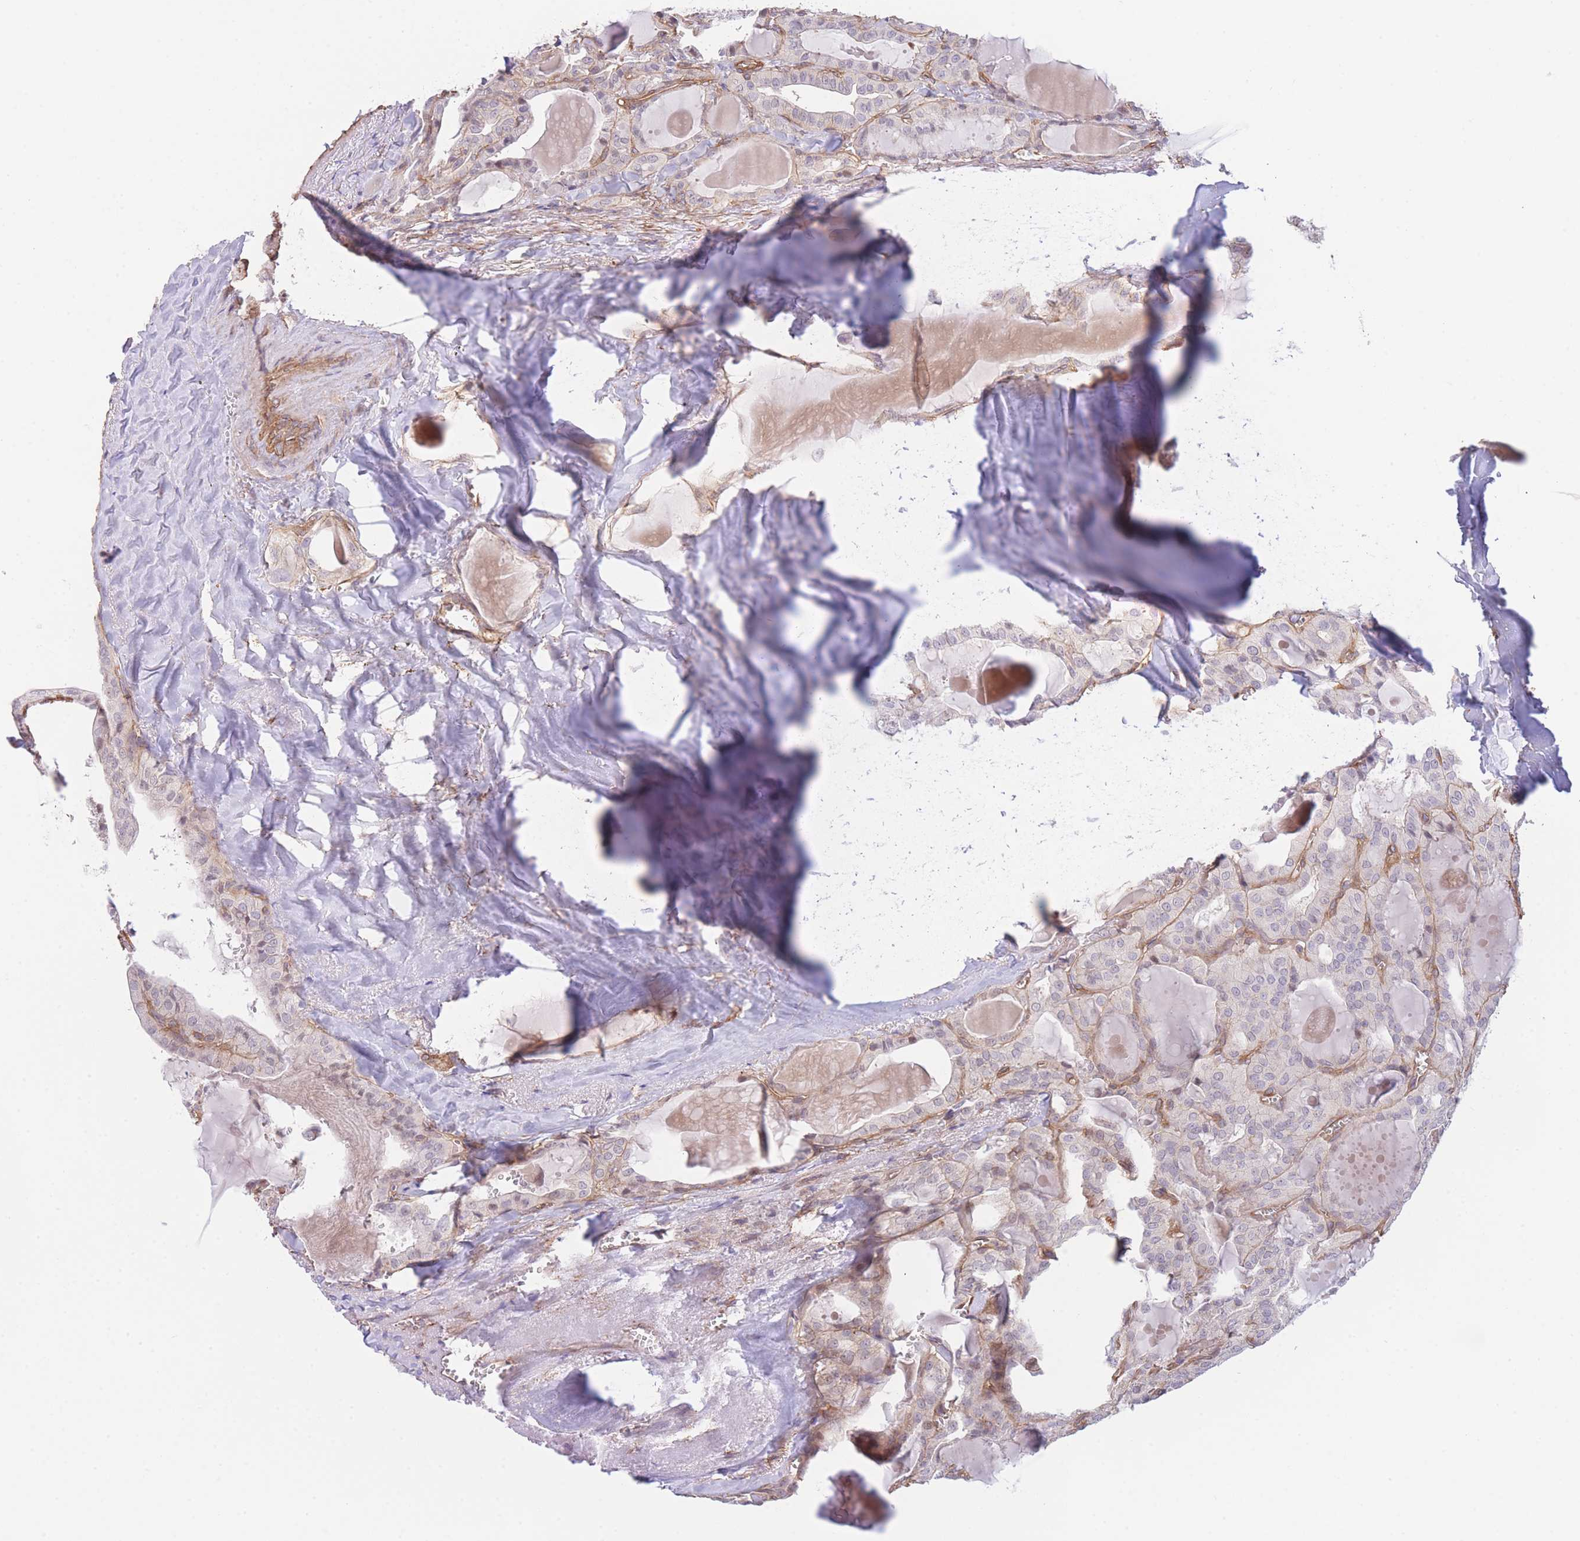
{"staining": {"intensity": "negative", "quantity": "none", "location": "none"}, "tissue": "thyroid cancer", "cell_type": "Tumor cells", "image_type": "cancer", "snomed": [{"axis": "morphology", "description": "Papillary adenocarcinoma, NOS"}, {"axis": "topography", "description": "Thyroid gland"}], "caption": "Immunohistochemistry image of neoplastic tissue: thyroid papillary adenocarcinoma stained with DAB reveals no significant protein staining in tumor cells. (DAB IHC visualized using brightfield microscopy, high magnification).", "gene": "CDC25B", "patient": {"sex": "male", "age": 52}}